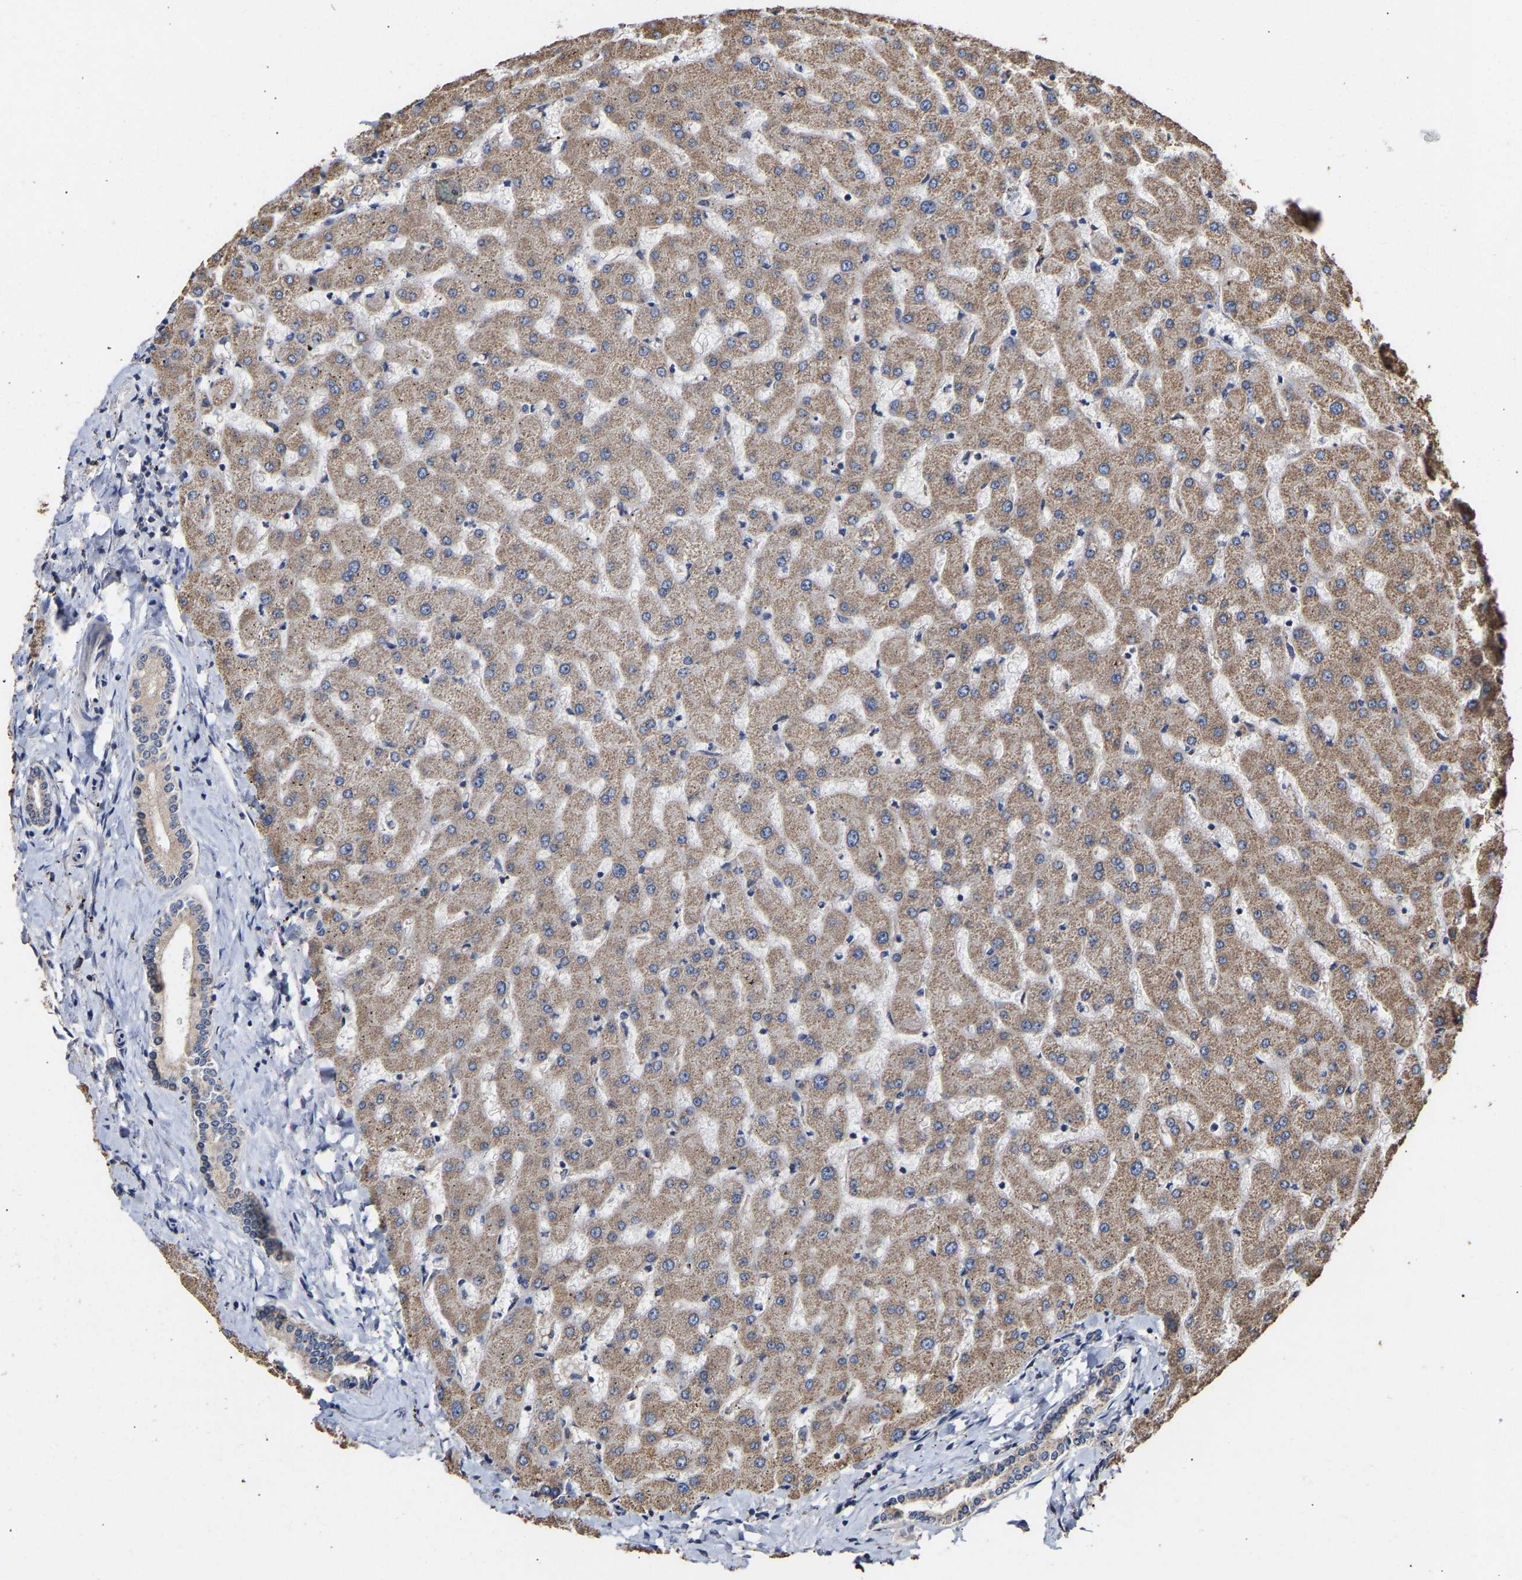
{"staining": {"intensity": "weak", "quantity": ">75%", "location": "cytoplasmic/membranous"}, "tissue": "liver", "cell_type": "Cholangiocytes", "image_type": "normal", "snomed": [{"axis": "morphology", "description": "Normal tissue, NOS"}, {"axis": "topography", "description": "Liver"}], "caption": "Immunohistochemistry (IHC) image of unremarkable liver stained for a protein (brown), which displays low levels of weak cytoplasmic/membranous expression in about >75% of cholangiocytes.", "gene": "ZNF26", "patient": {"sex": "female", "age": 63}}